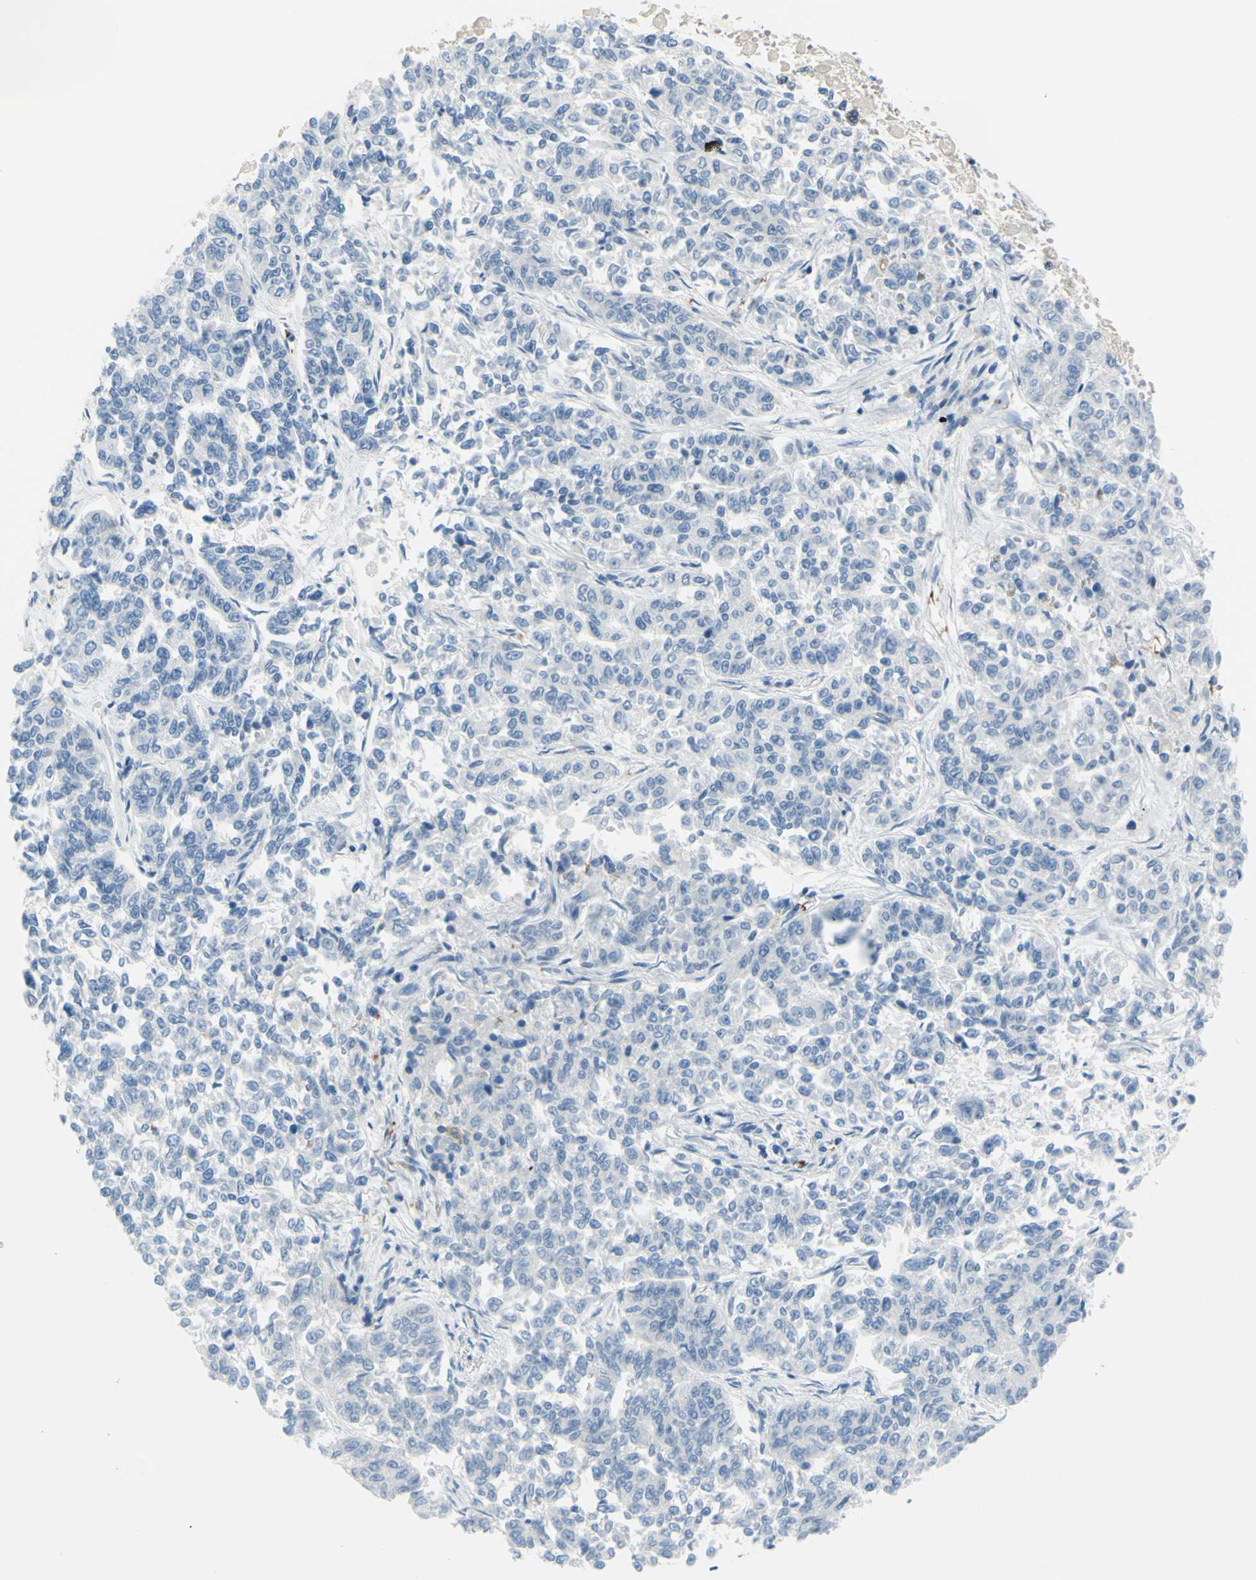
{"staining": {"intensity": "negative", "quantity": "none", "location": "none"}, "tissue": "lung cancer", "cell_type": "Tumor cells", "image_type": "cancer", "snomed": [{"axis": "morphology", "description": "Adenocarcinoma, NOS"}, {"axis": "topography", "description": "Lung"}], "caption": "Protein analysis of lung cancer reveals no significant positivity in tumor cells. (DAB (3,3'-diaminobenzidine) immunohistochemistry (IHC) with hematoxylin counter stain).", "gene": "FRMD4B", "patient": {"sex": "male", "age": 84}}